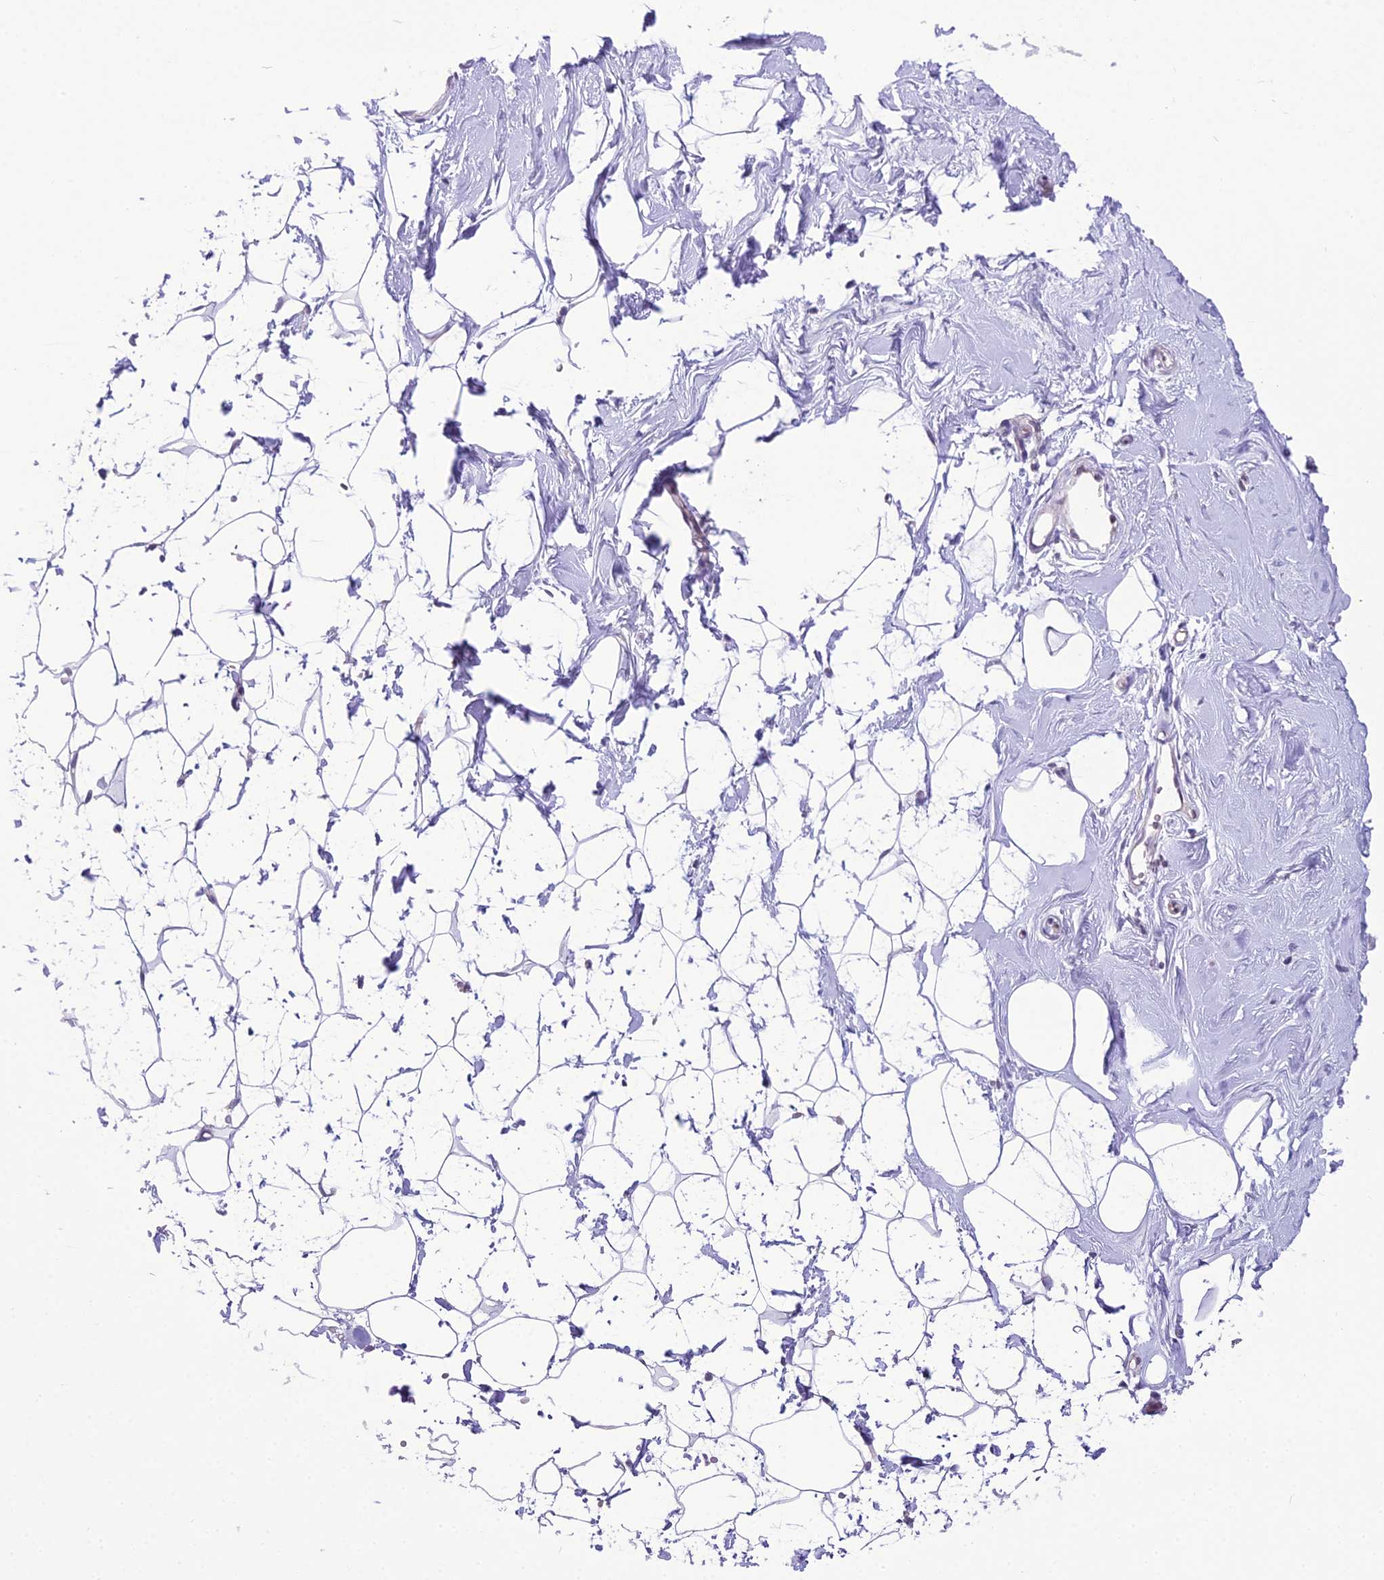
{"staining": {"intensity": "negative", "quantity": "none", "location": "none"}, "tissue": "breast", "cell_type": "Adipocytes", "image_type": "normal", "snomed": [{"axis": "morphology", "description": "Normal tissue, NOS"}, {"axis": "morphology", "description": "Adenoma, NOS"}, {"axis": "topography", "description": "Breast"}], "caption": "DAB (3,3'-diaminobenzidine) immunohistochemical staining of unremarkable human breast displays no significant positivity in adipocytes. Brightfield microscopy of immunohistochemistry stained with DAB (brown) and hematoxylin (blue), captured at high magnification.", "gene": "RPS26", "patient": {"sex": "female", "age": 23}}